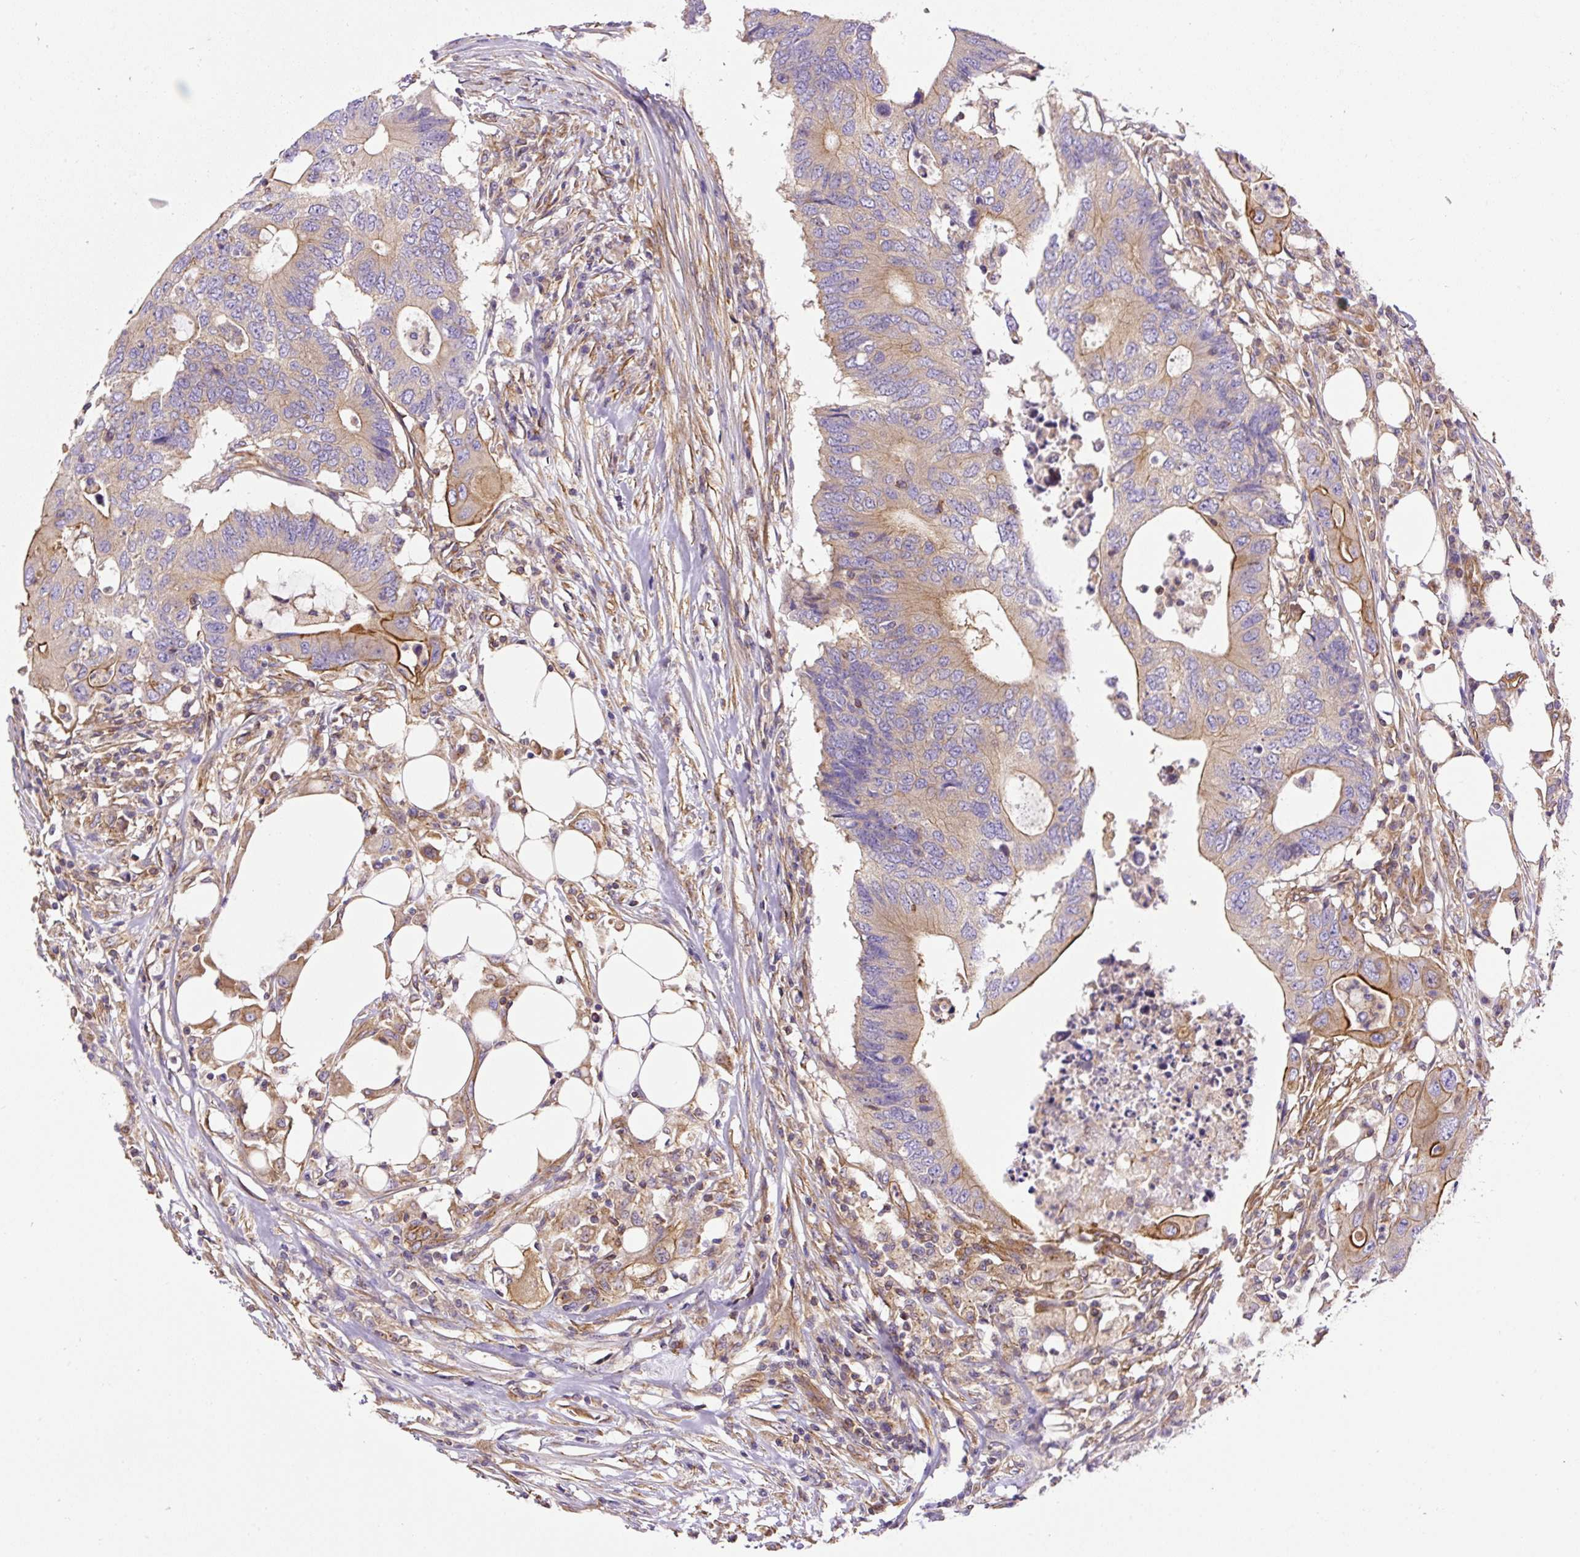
{"staining": {"intensity": "moderate", "quantity": "25%-75%", "location": "cytoplasmic/membranous"}, "tissue": "colorectal cancer", "cell_type": "Tumor cells", "image_type": "cancer", "snomed": [{"axis": "morphology", "description": "Adenocarcinoma, NOS"}, {"axis": "topography", "description": "Colon"}], "caption": "Protein staining of colorectal cancer tissue exhibits moderate cytoplasmic/membranous expression in about 25%-75% of tumor cells.", "gene": "DCTN1", "patient": {"sex": "male", "age": 71}}